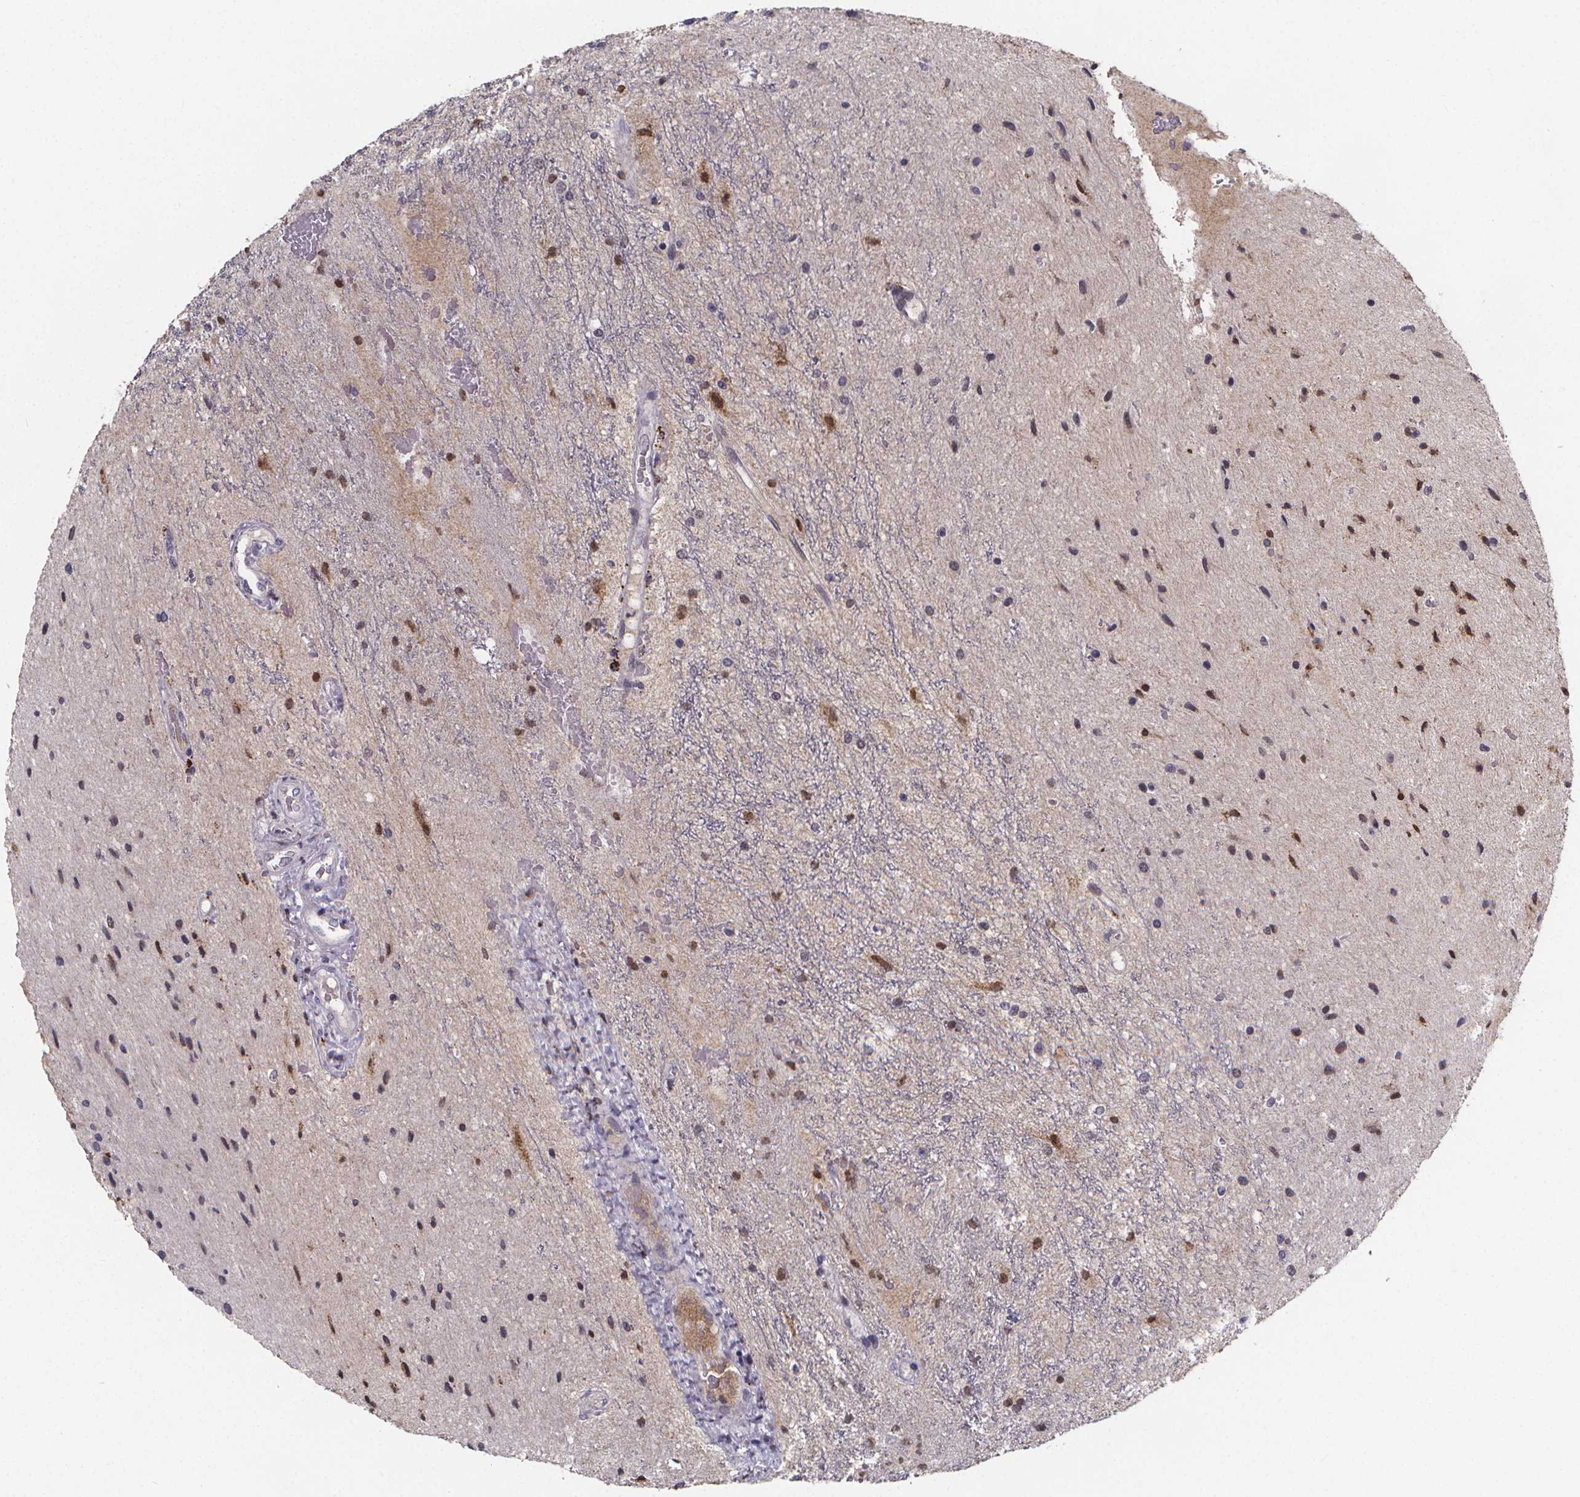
{"staining": {"intensity": "moderate", "quantity": "<25%", "location": "cytoplasmic/membranous,nuclear"}, "tissue": "glioma", "cell_type": "Tumor cells", "image_type": "cancer", "snomed": [{"axis": "morphology", "description": "Glioma, malignant, Low grade"}, {"axis": "topography", "description": "Cerebellum"}], "caption": "Protein analysis of low-grade glioma (malignant) tissue reveals moderate cytoplasmic/membranous and nuclear expression in approximately <25% of tumor cells. Using DAB (brown) and hematoxylin (blue) stains, captured at high magnification using brightfield microscopy.", "gene": "AGT", "patient": {"sex": "female", "age": 14}}